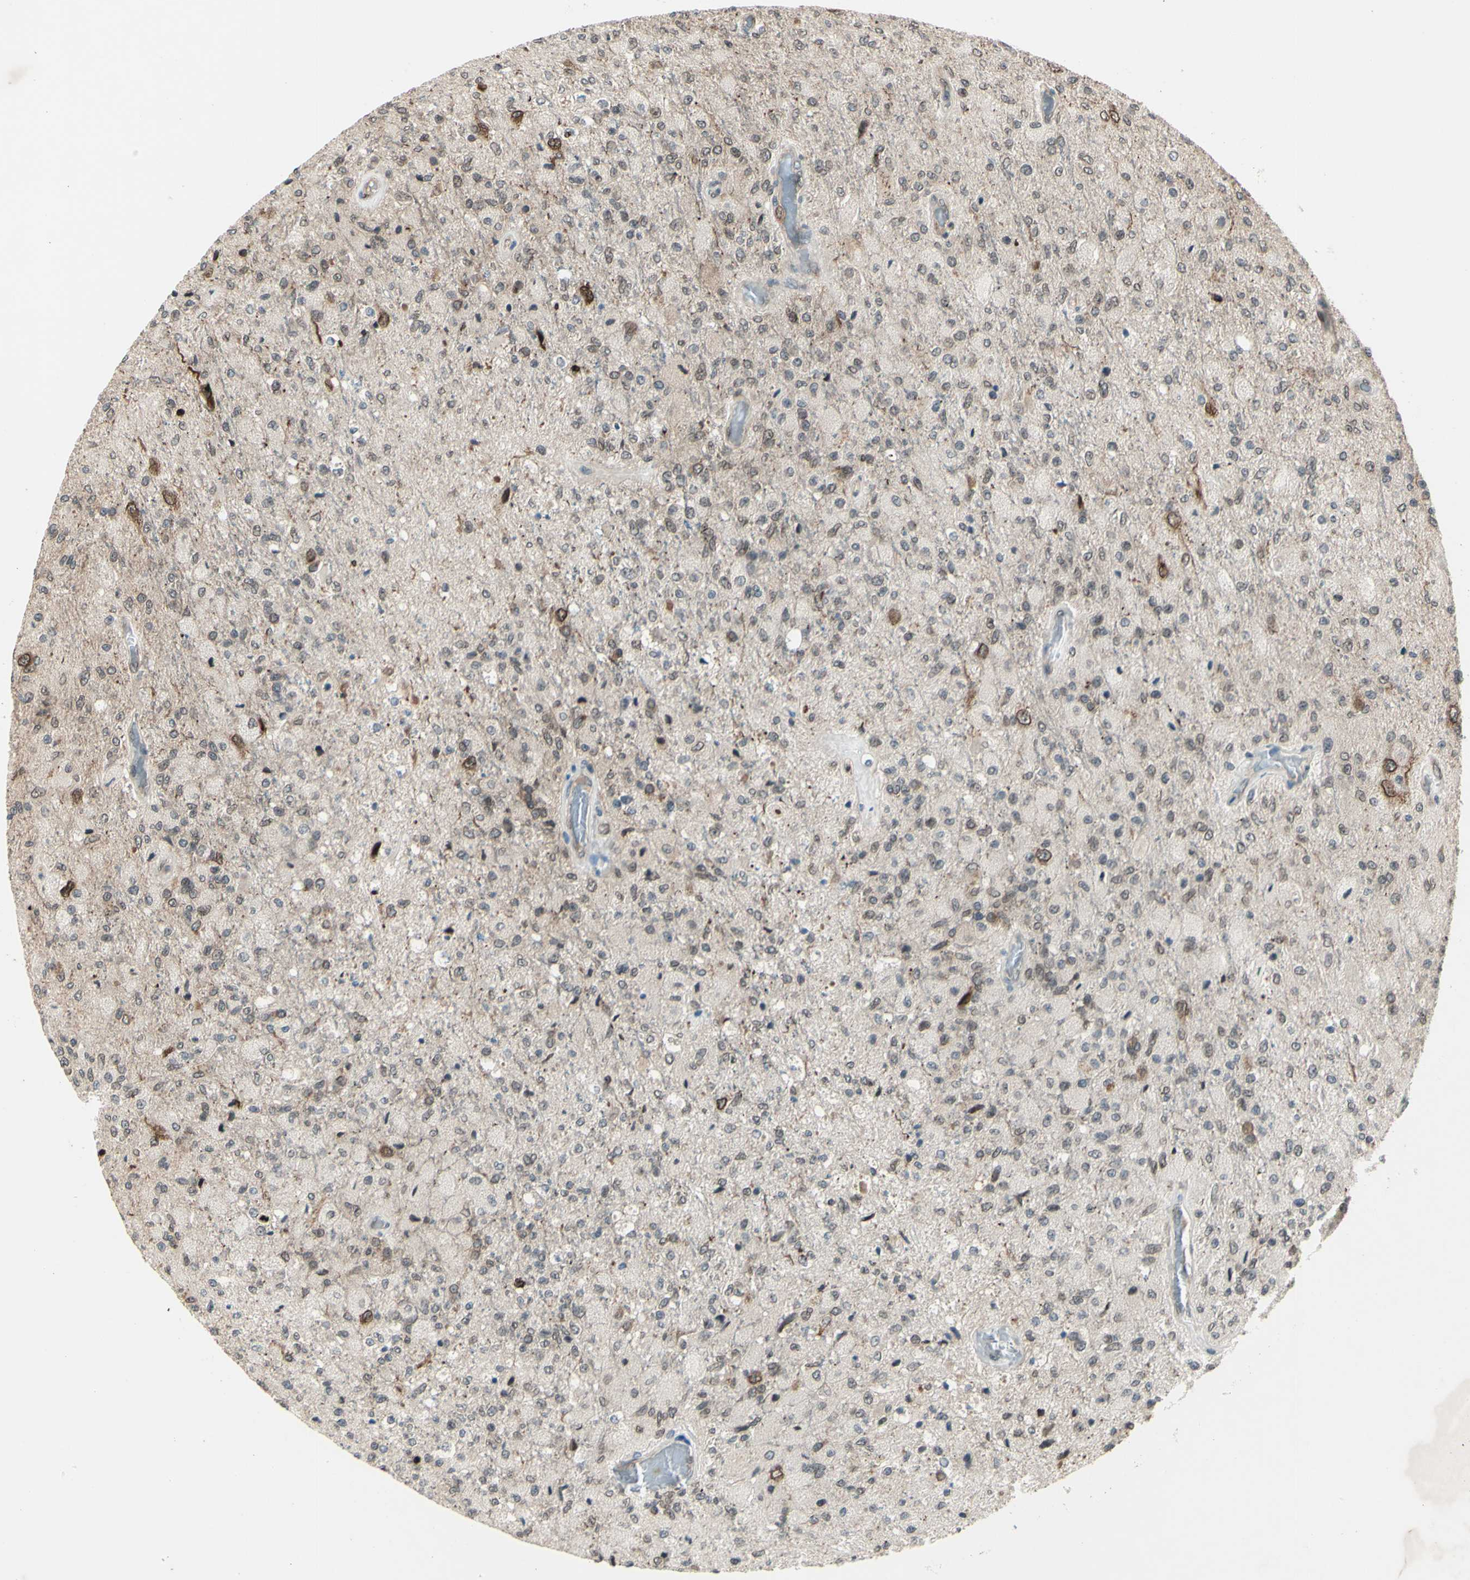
{"staining": {"intensity": "moderate", "quantity": "<25%", "location": "cytoplasmic/membranous,nuclear"}, "tissue": "glioma", "cell_type": "Tumor cells", "image_type": "cancer", "snomed": [{"axis": "morphology", "description": "Normal tissue, NOS"}, {"axis": "morphology", "description": "Glioma, malignant, High grade"}, {"axis": "topography", "description": "Cerebral cortex"}], "caption": "A photomicrograph of glioma stained for a protein reveals moderate cytoplasmic/membranous and nuclear brown staining in tumor cells. (Brightfield microscopy of DAB IHC at high magnification).", "gene": "MLF2", "patient": {"sex": "male", "age": 77}}